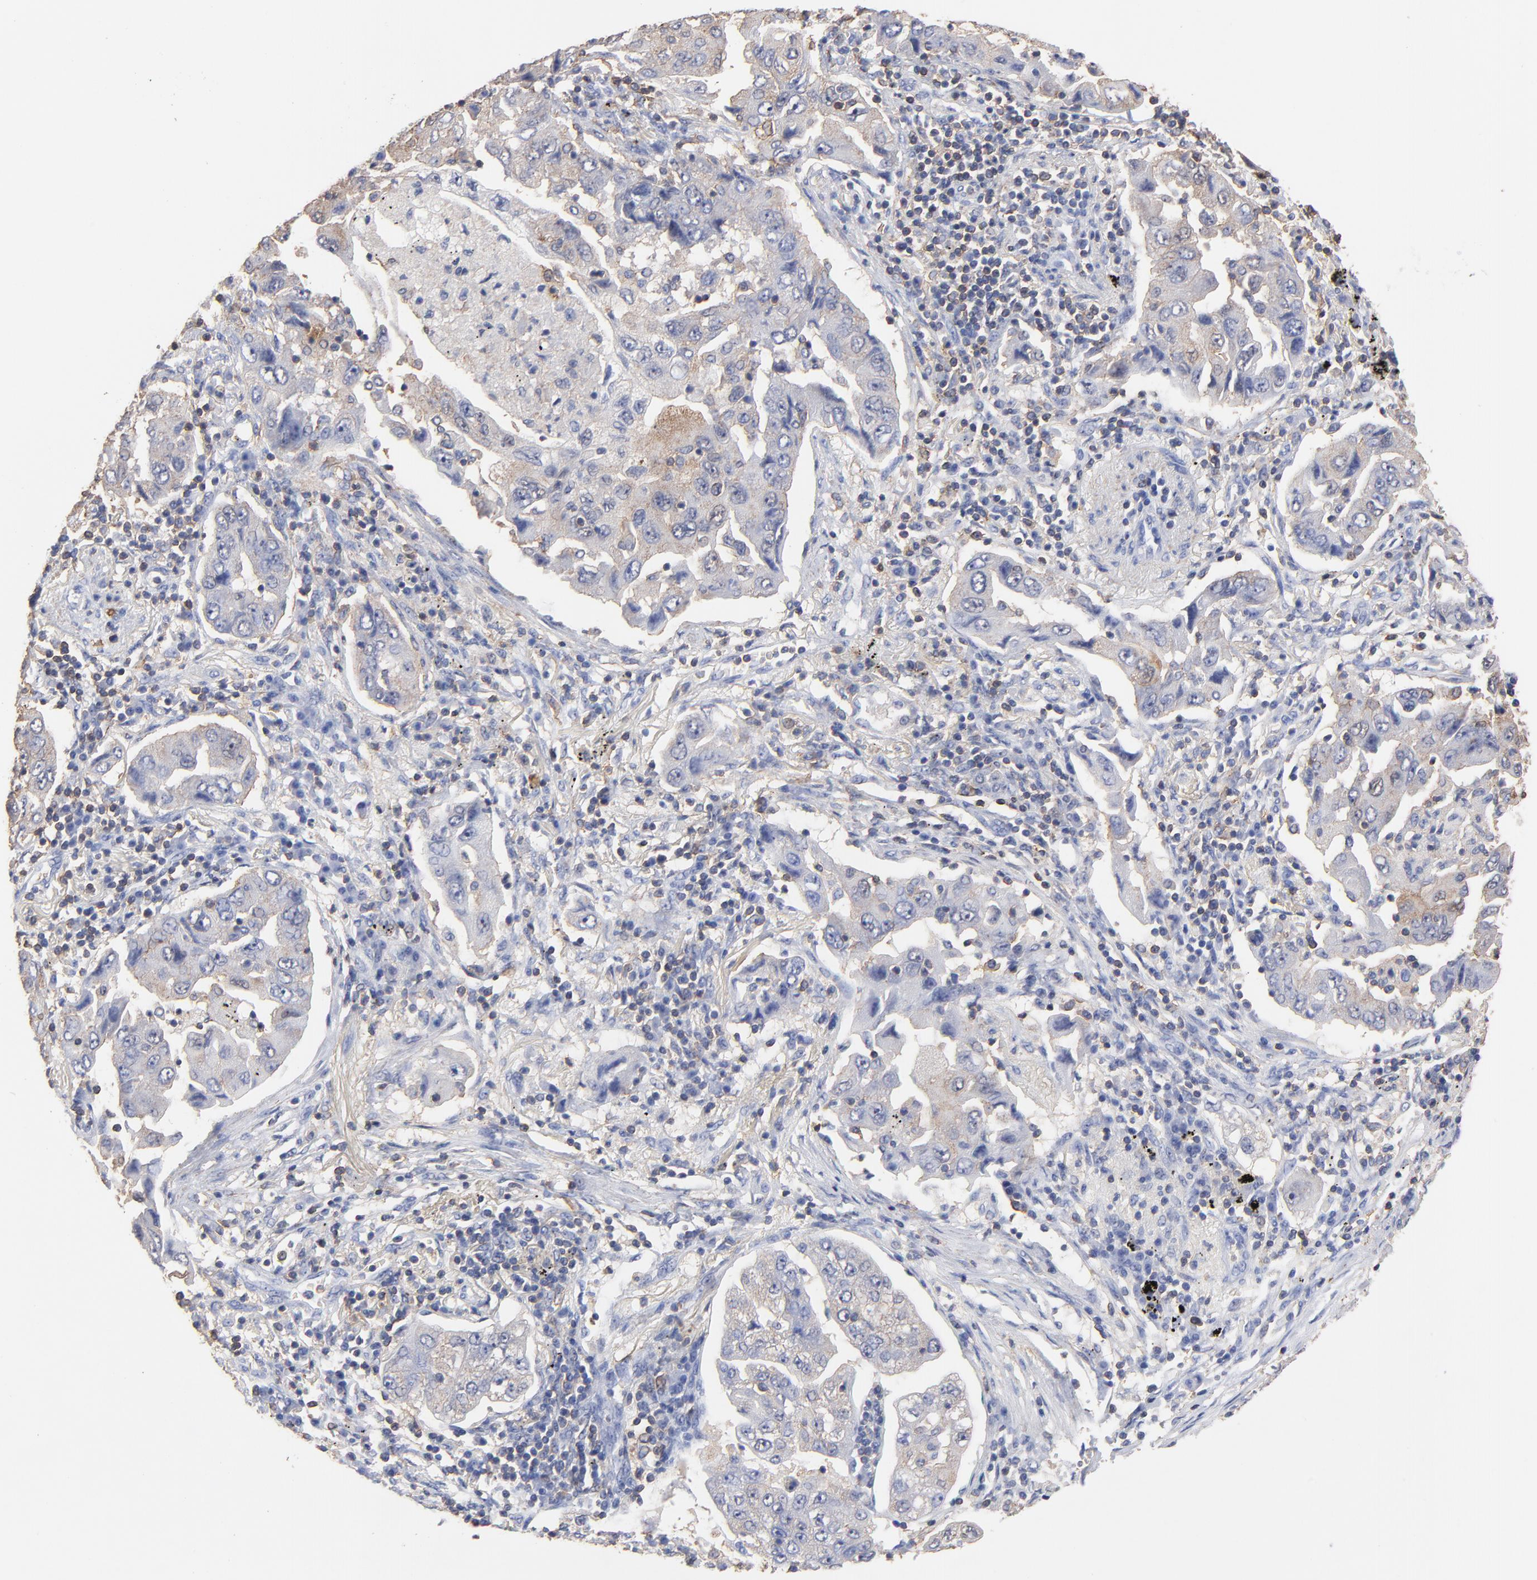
{"staining": {"intensity": "weak", "quantity": "<25%", "location": "cytoplasmic/membranous"}, "tissue": "lung cancer", "cell_type": "Tumor cells", "image_type": "cancer", "snomed": [{"axis": "morphology", "description": "Adenocarcinoma, NOS"}, {"axis": "topography", "description": "Lung"}], "caption": "Immunohistochemistry photomicrograph of neoplastic tissue: lung cancer (adenocarcinoma) stained with DAB displays no significant protein staining in tumor cells.", "gene": "ASL", "patient": {"sex": "female", "age": 65}}